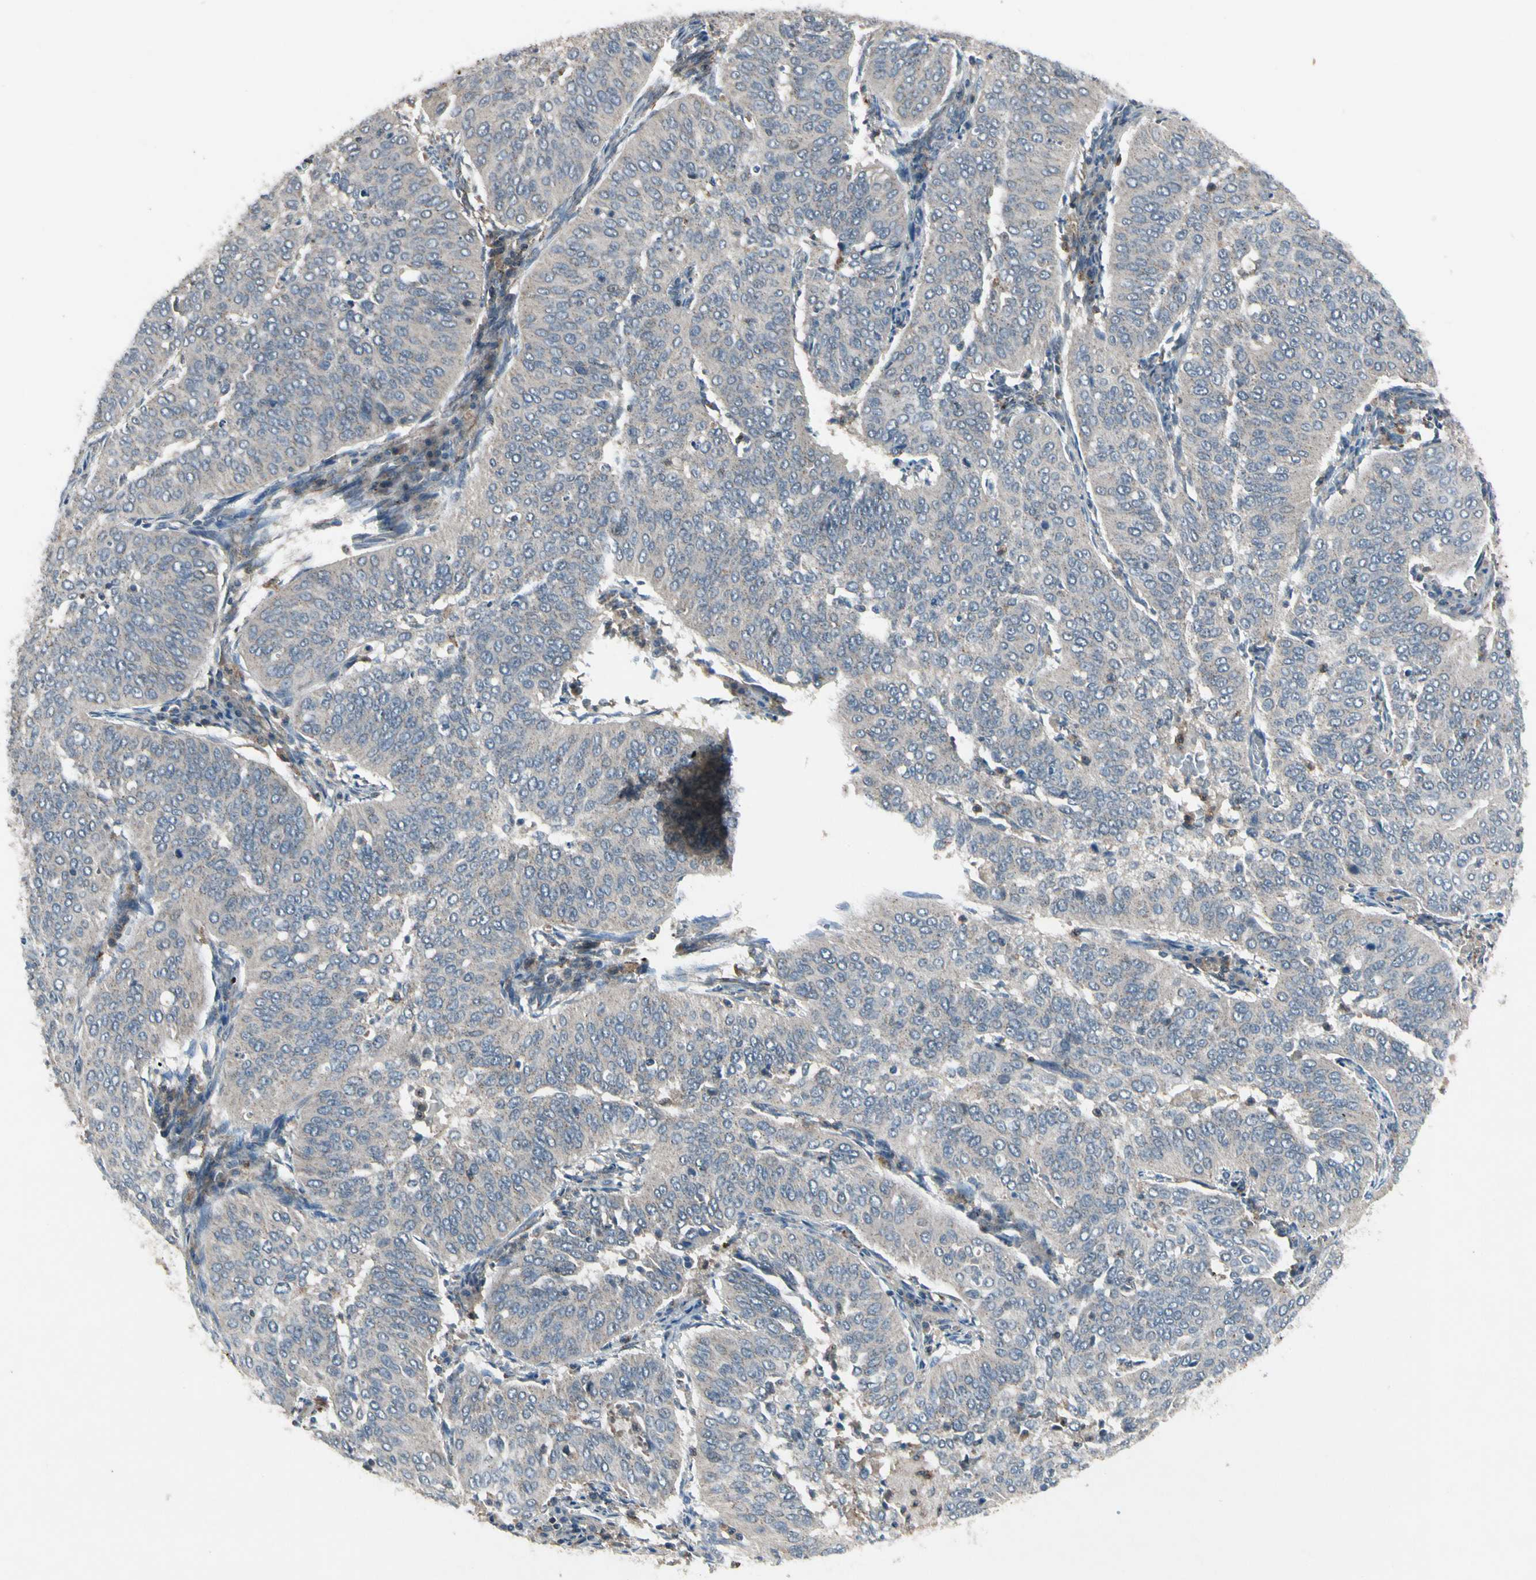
{"staining": {"intensity": "negative", "quantity": "none", "location": "none"}, "tissue": "cervical cancer", "cell_type": "Tumor cells", "image_type": "cancer", "snomed": [{"axis": "morphology", "description": "Normal tissue, NOS"}, {"axis": "morphology", "description": "Squamous cell carcinoma, NOS"}, {"axis": "topography", "description": "Cervix"}], "caption": "Immunohistochemical staining of human squamous cell carcinoma (cervical) displays no significant expression in tumor cells. (DAB immunohistochemistry (IHC) with hematoxylin counter stain).", "gene": "NMI", "patient": {"sex": "female", "age": 39}}